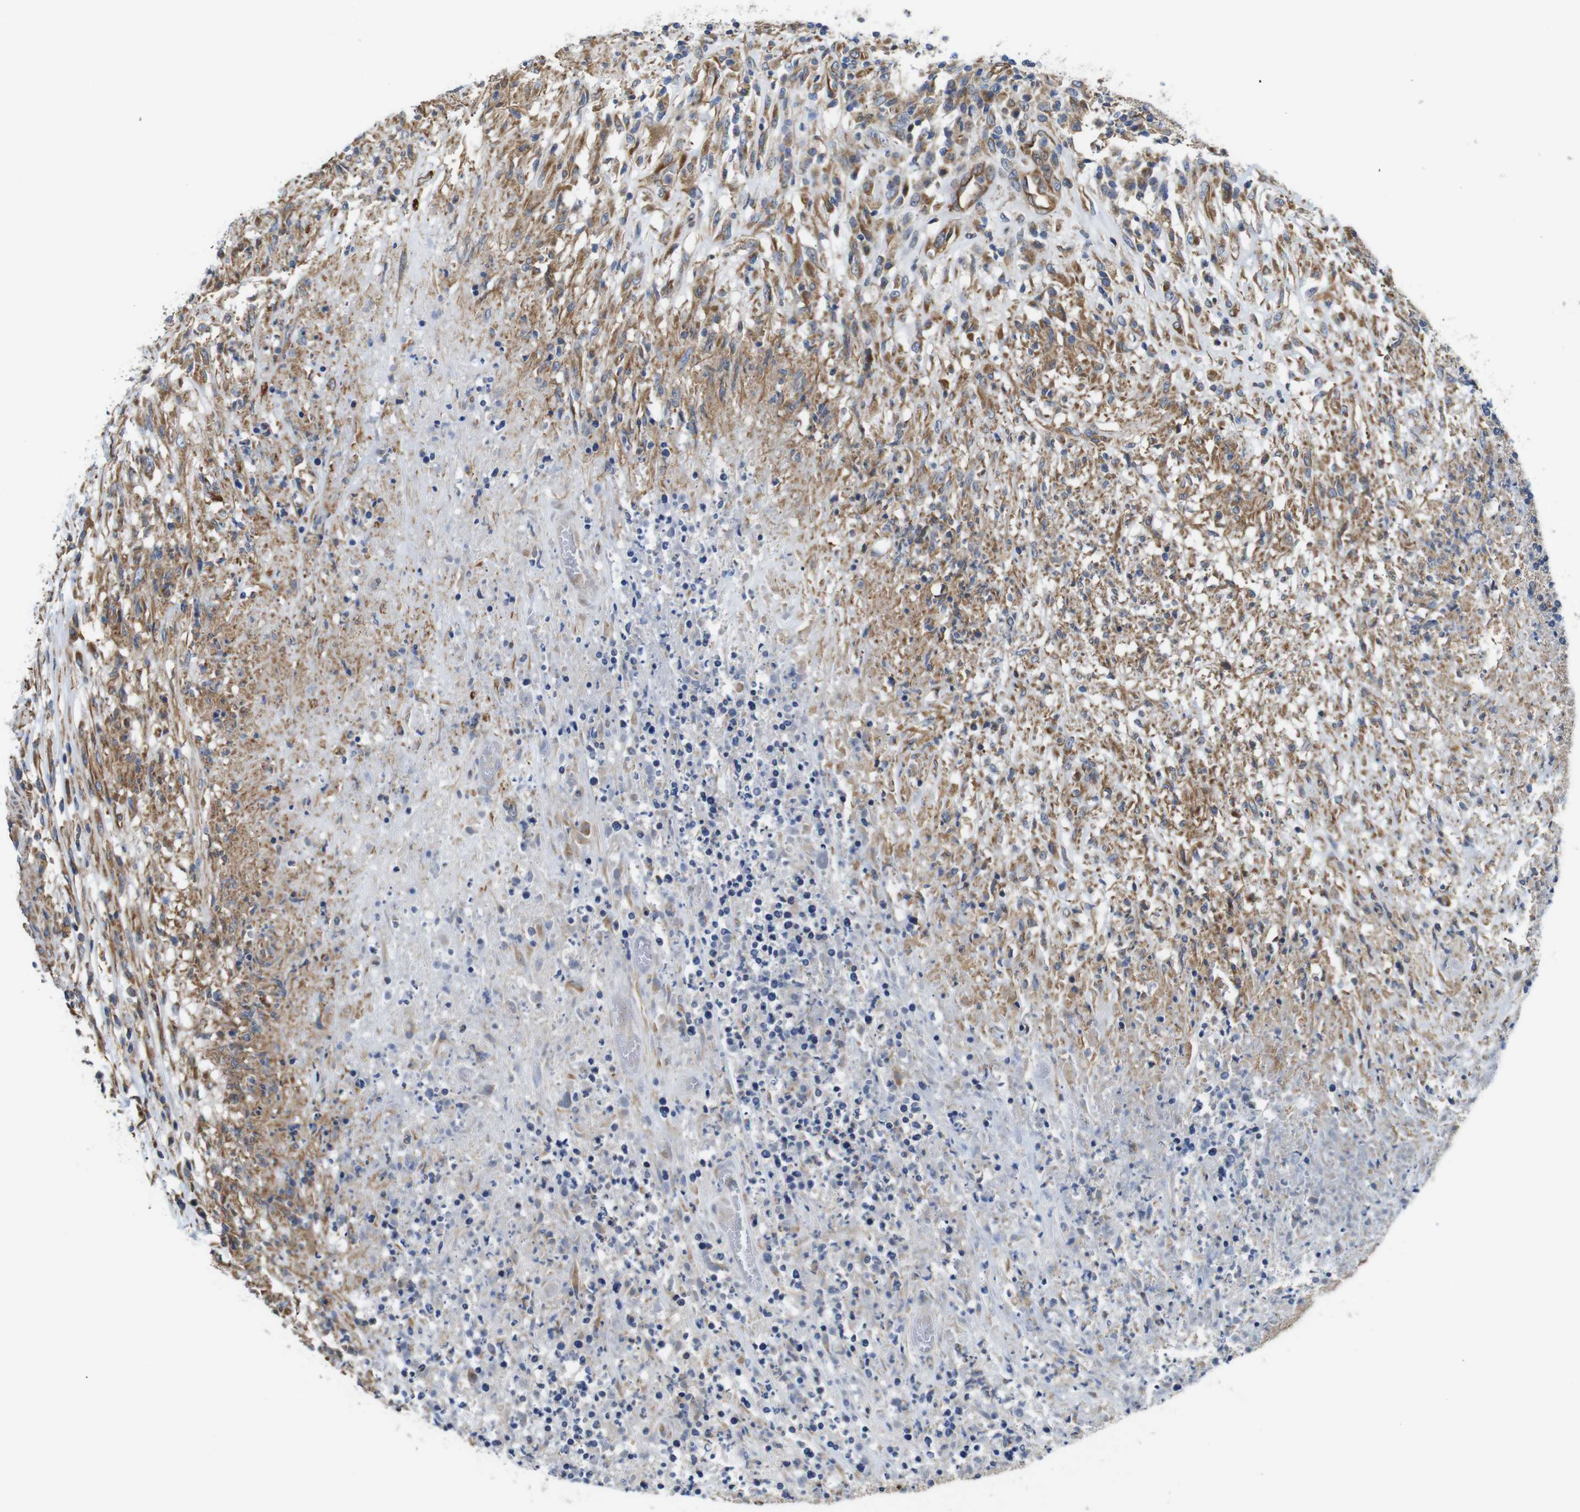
{"staining": {"intensity": "weak", "quantity": ">75%", "location": "cytoplasmic/membranous"}, "tissue": "lymphoma", "cell_type": "Tumor cells", "image_type": "cancer", "snomed": [{"axis": "morphology", "description": "Malignant lymphoma, non-Hodgkin's type, High grade"}, {"axis": "topography", "description": "Lymph node"}], "caption": "Immunohistochemistry histopathology image of human lymphoma stained for a protein (brown), which demonstrates low levels of weak cytoplasmic/membranous staining in approximately >75% of tumor cells.", "gene": "POMK", "patient": {"sex": "female", "age": 84}}